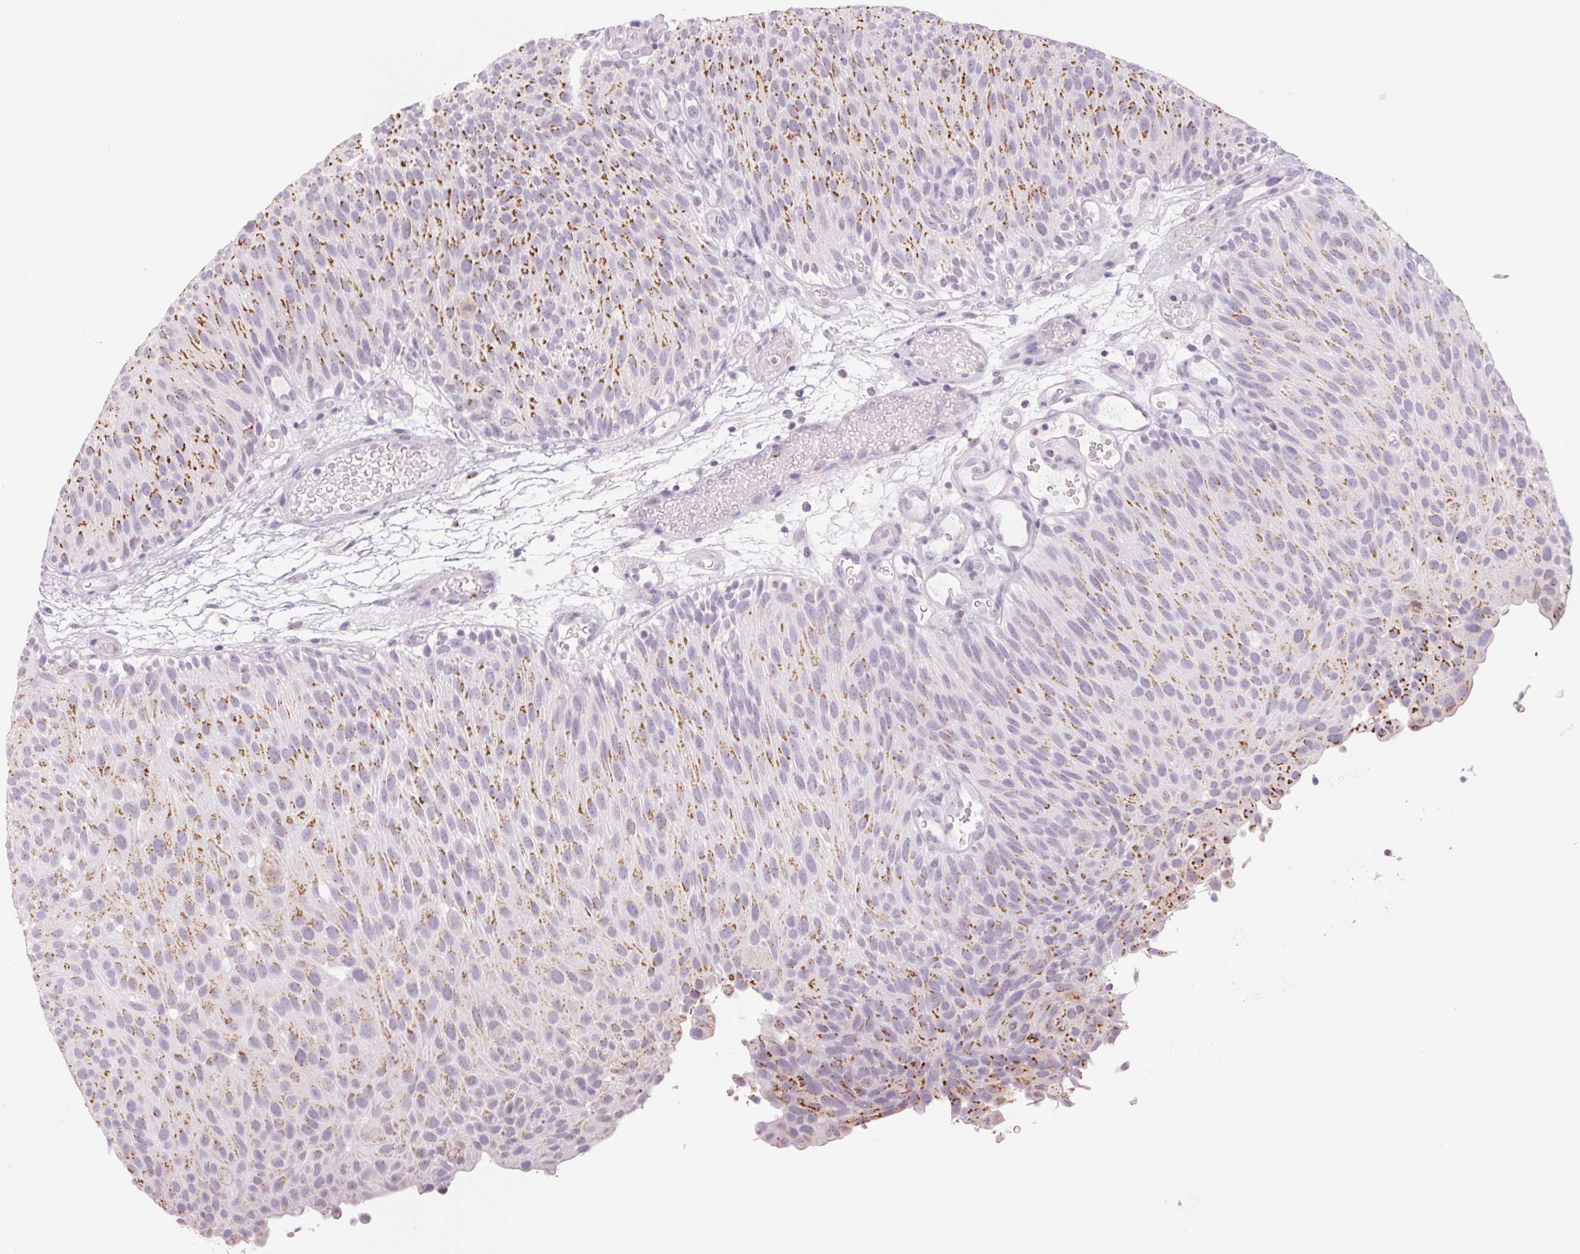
{"staining": {"intensity": "strong", "quantity": "25%-75%", "location": "cytoplasmic/membranous"}, "tissue": "urothelial cancer", "cell_type": "Tumor cells", "image_type": "cancer", "snomed": [{"axis": "morphology", "description": "Urothelial carcinoma, Low grade"}, {"axis": "topography", "description": "Urinary bladder"}], "caption": "IHC micrograph of human low-grade urothelial carcinoma stained for a protein (brown), which displays high levels of strong cytoplasmic/membranous staining in about 25%-75% of tumor cells.", "gene": "GALNT7", "patient": {"sex": "male", "age": 78}}